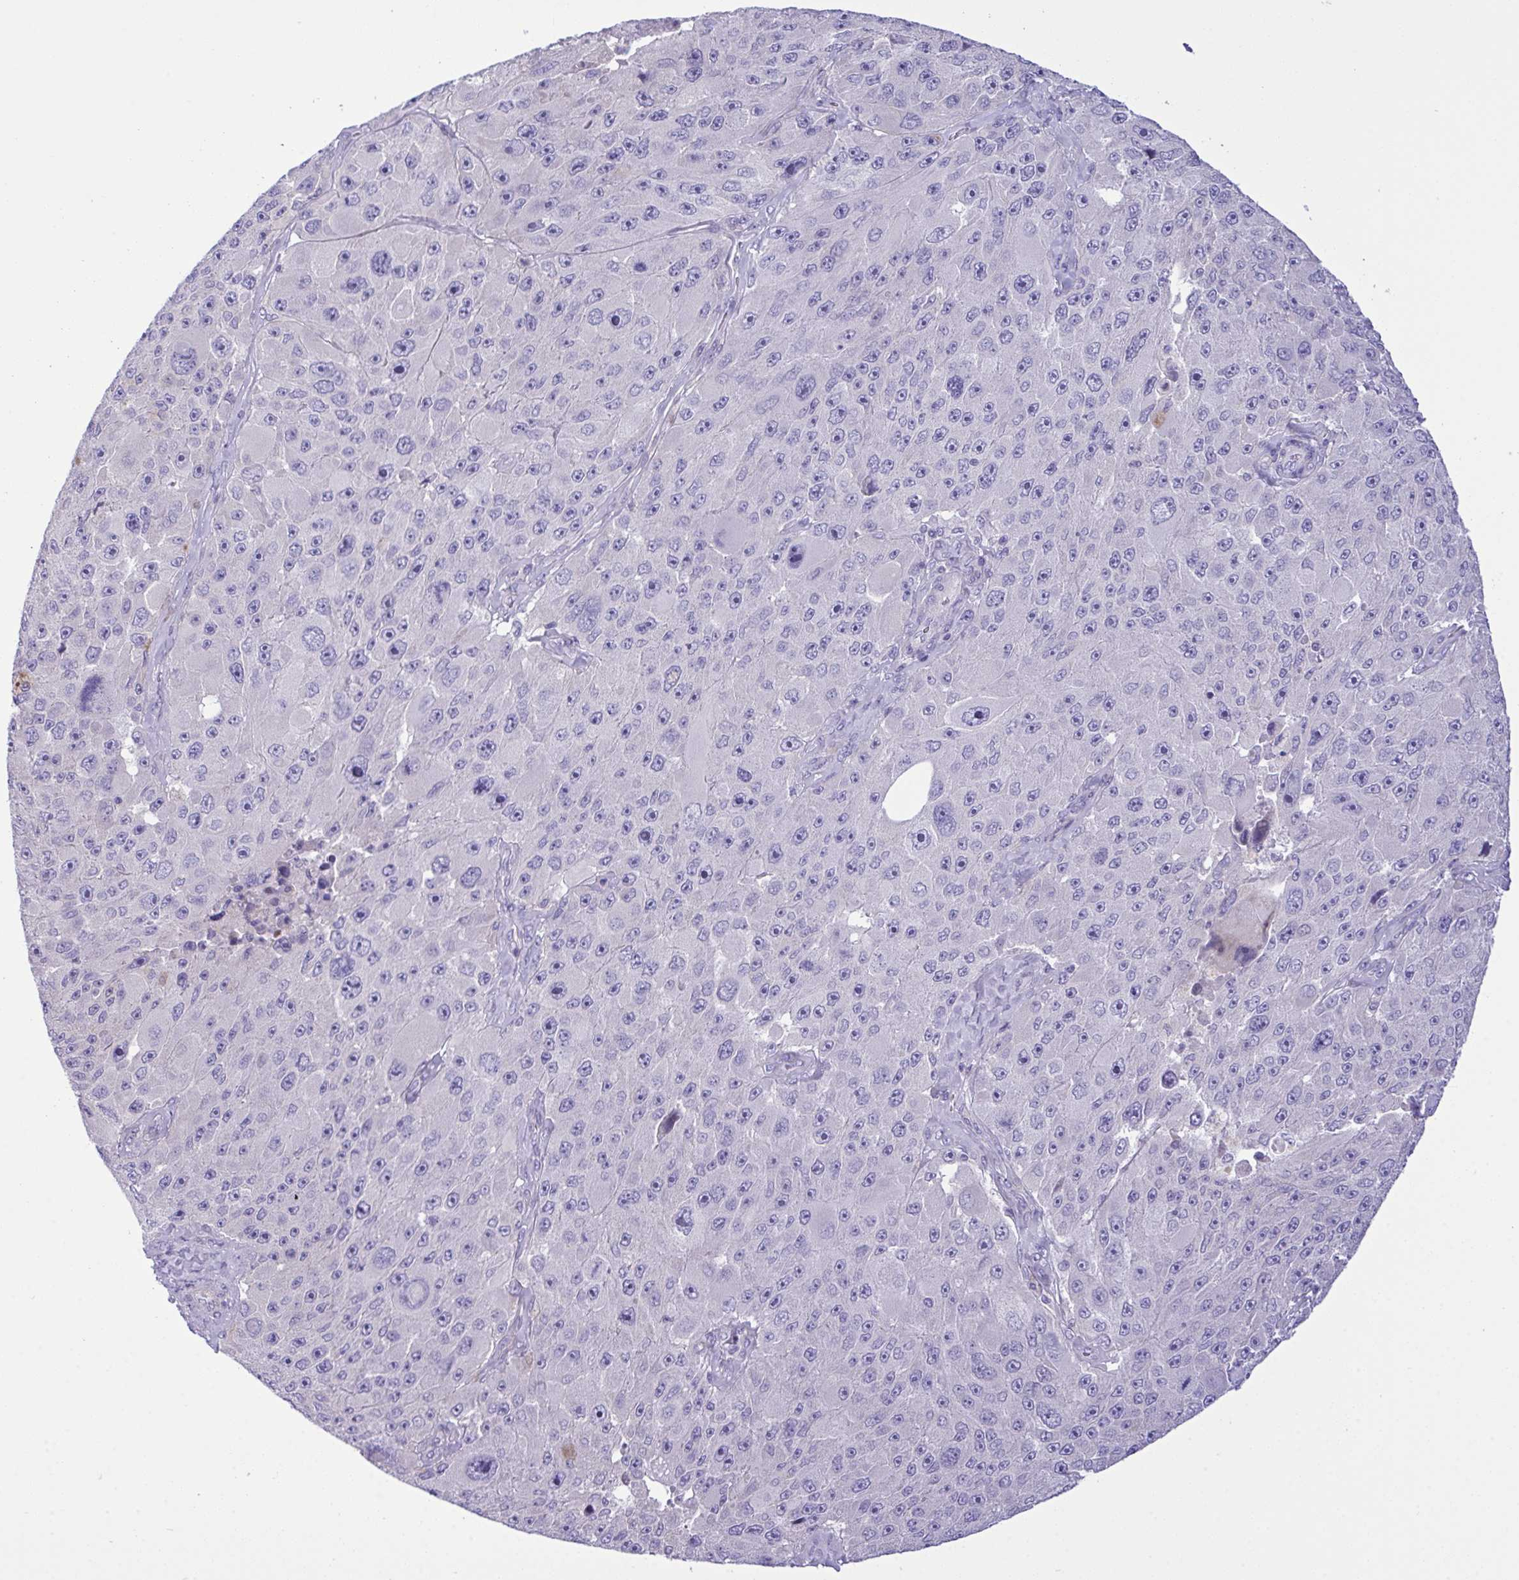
{"staining": {"intensity": "negative", "quantity": "none", "location": "none"}, "tissue": "melanoma", "cell_type": "Tumor cells", "image_type": "cancer", "snomed": [{"axis": "morphology", "description": "Malignant melanoma, Metastatic site"}, {"axis": "topography", "description": "Lymph node"}], "caption": "This photomicrograph is of malignant melanoma (metastatic site) stained with IHC to label a protein in brown with the nuclei are counter-stained blue. There is no positivity in tumor cells. Brightfield microscopy of immunohistochemistry (IHC) stained with DAB (3,3'-diaminobenzidine) (brown) and hematoxylin (blue), captured at high magnification.", "gene": "WDR97", "patient": {"sex": "male", "age": 62}}